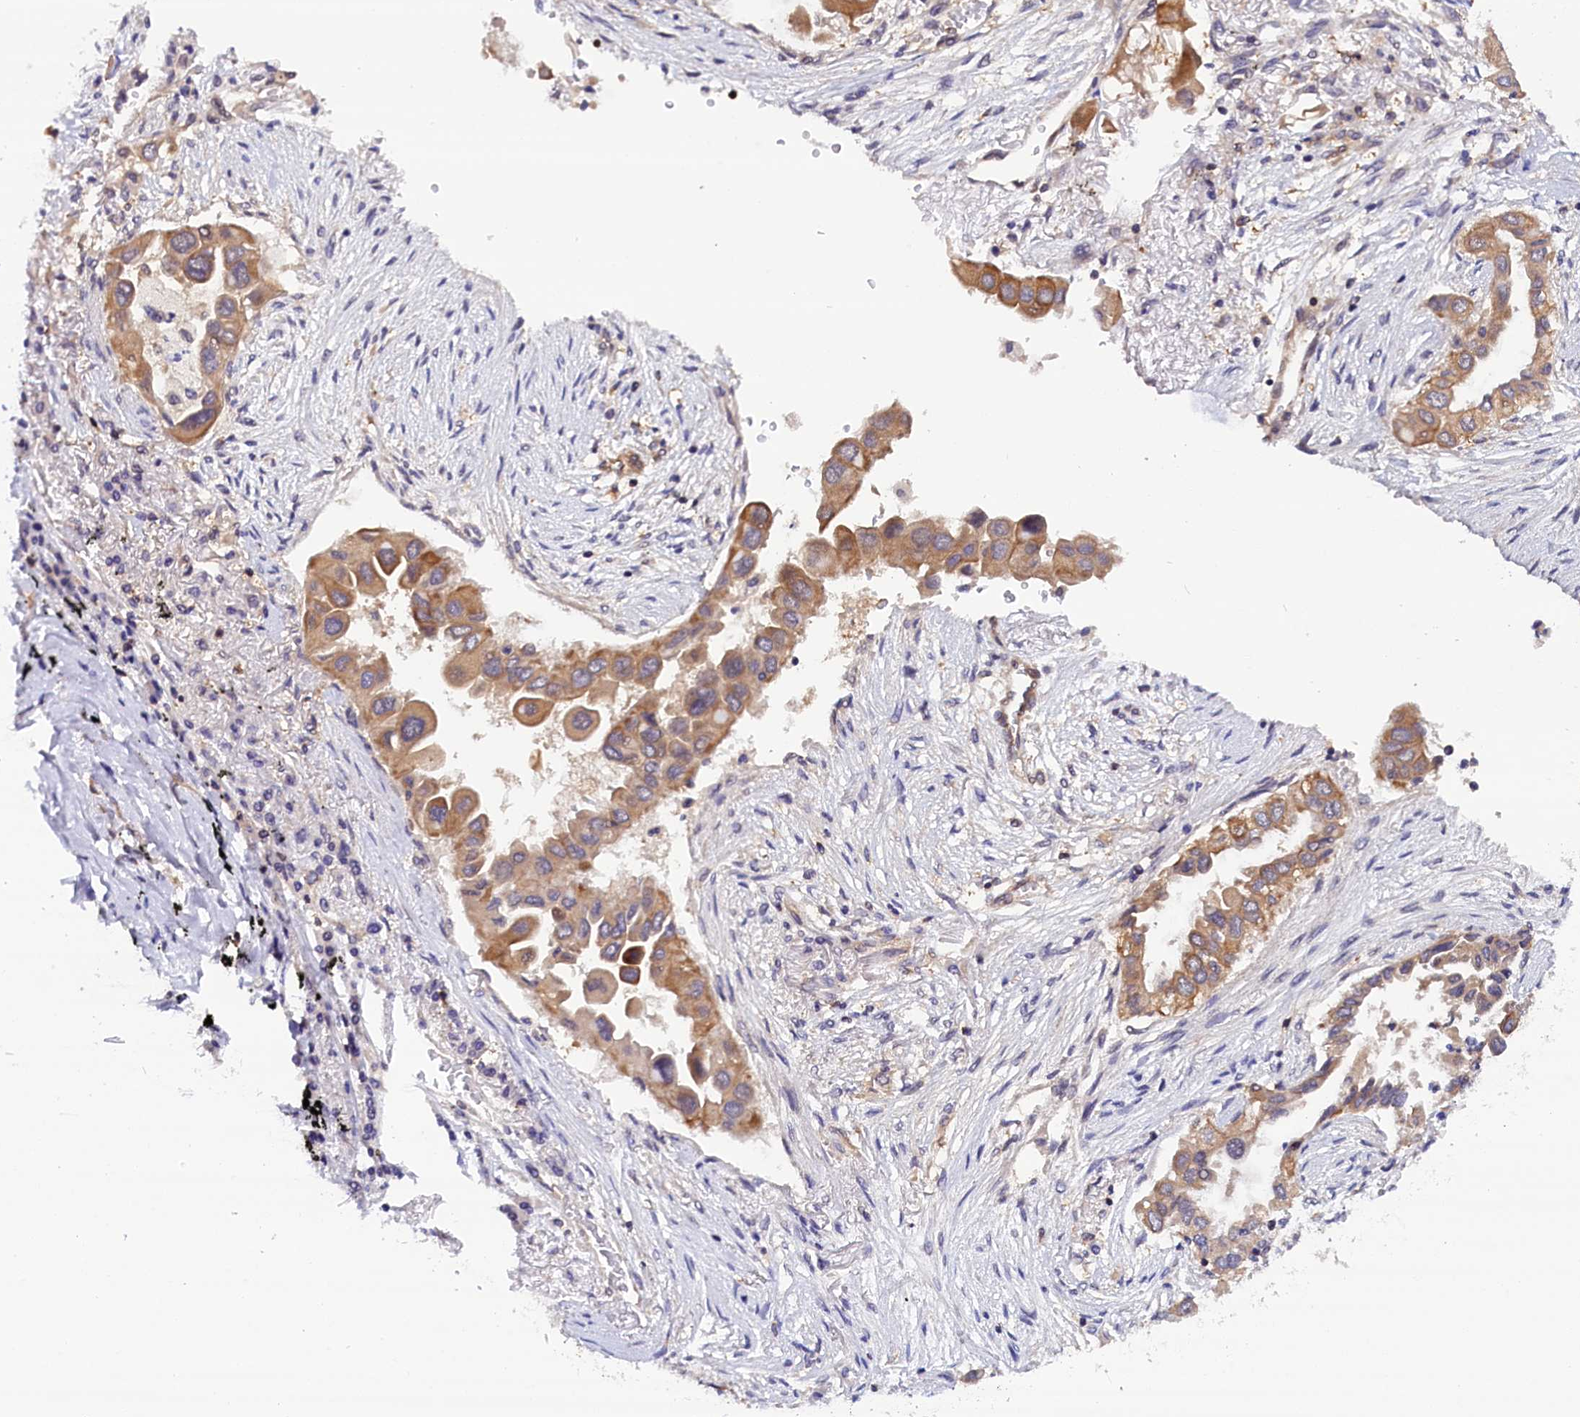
{"staining": {"intensity": "moderate", "quantity": ">75%", "location": "cytoplasmic/membranous"}, "tissue": "lung cancer", "cell_type": "Tumor cells", "image_type": "cancer", "snomed": [{"axis": "morphology", "description": "Adenocarcinoma, NOS"}, {"axis": "topography", "description": "Lung"}], "caption": "This photomicrograph displays lung adenocarcinoma stained with IHC to label a protein in brown. The cytoplasmic/membranous of tumor cells show moderate positivity for the protein. Nuclei are counter-stained blue.", "gene": "TBCB", "patient": {"sex": "female", "age": 76}}